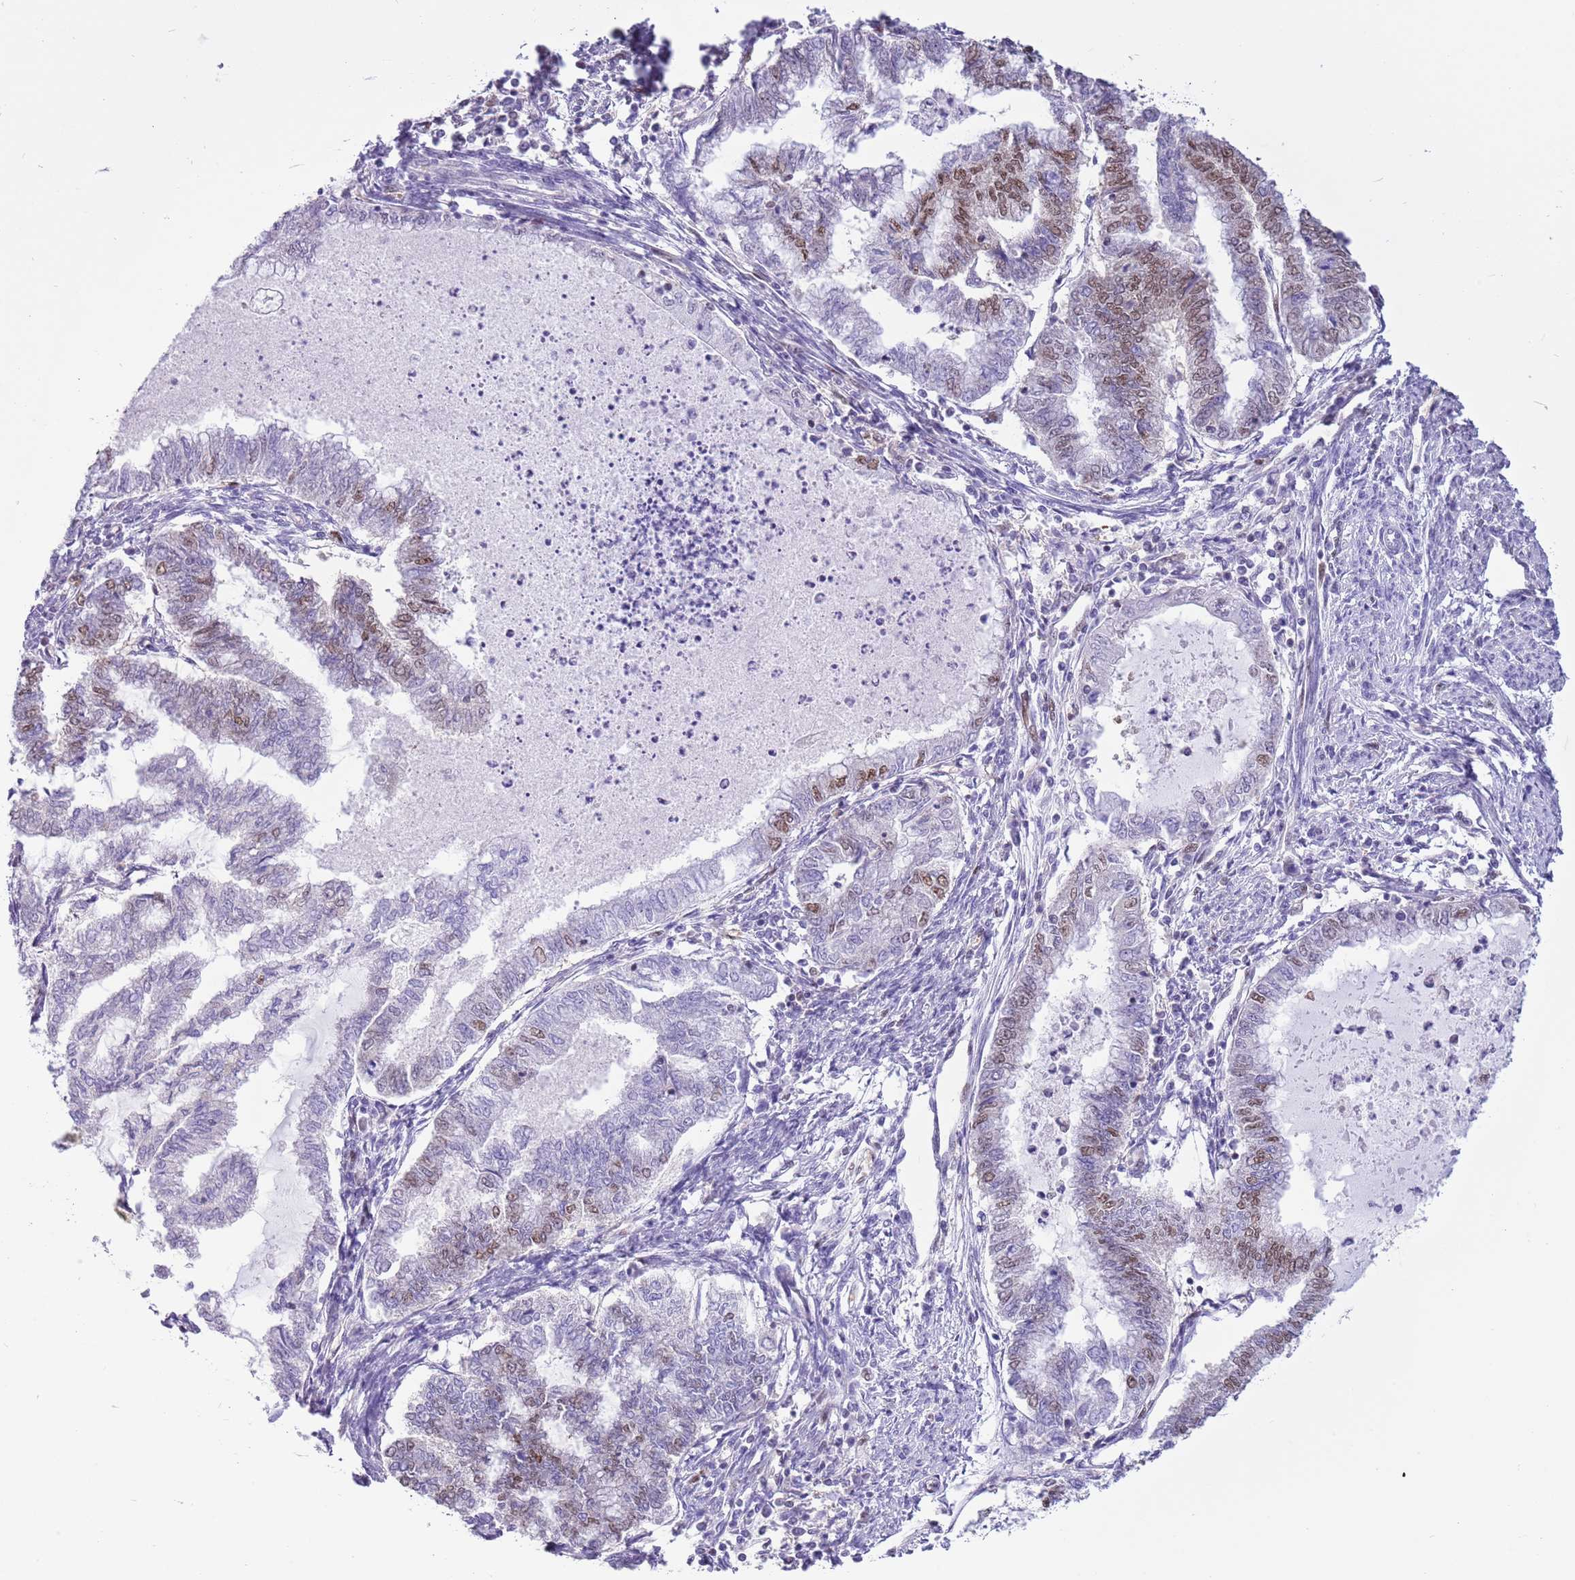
{"staining": {"intensity": "moderate", "quantity": "<25%", "location": "nuclear"}, "tissue": "endometrial cancer", "cell_type": "Tumor cells", "image_type": "cancer", "snomed": [{"axis": "morphology", "description": "Adenocarcinoma, NOS"}, {"axis": "topography", "description": "Endometrium"}], "caption": "Protein expression analysis of human endometrial cancer reveals moderate nuclear expression in about <25% of tumor cells. (DAB IHC, brown staining for protein, blue staining for nuclei).", "gene": "DDI2", "patient": {"sex": "female", "age": 79}}